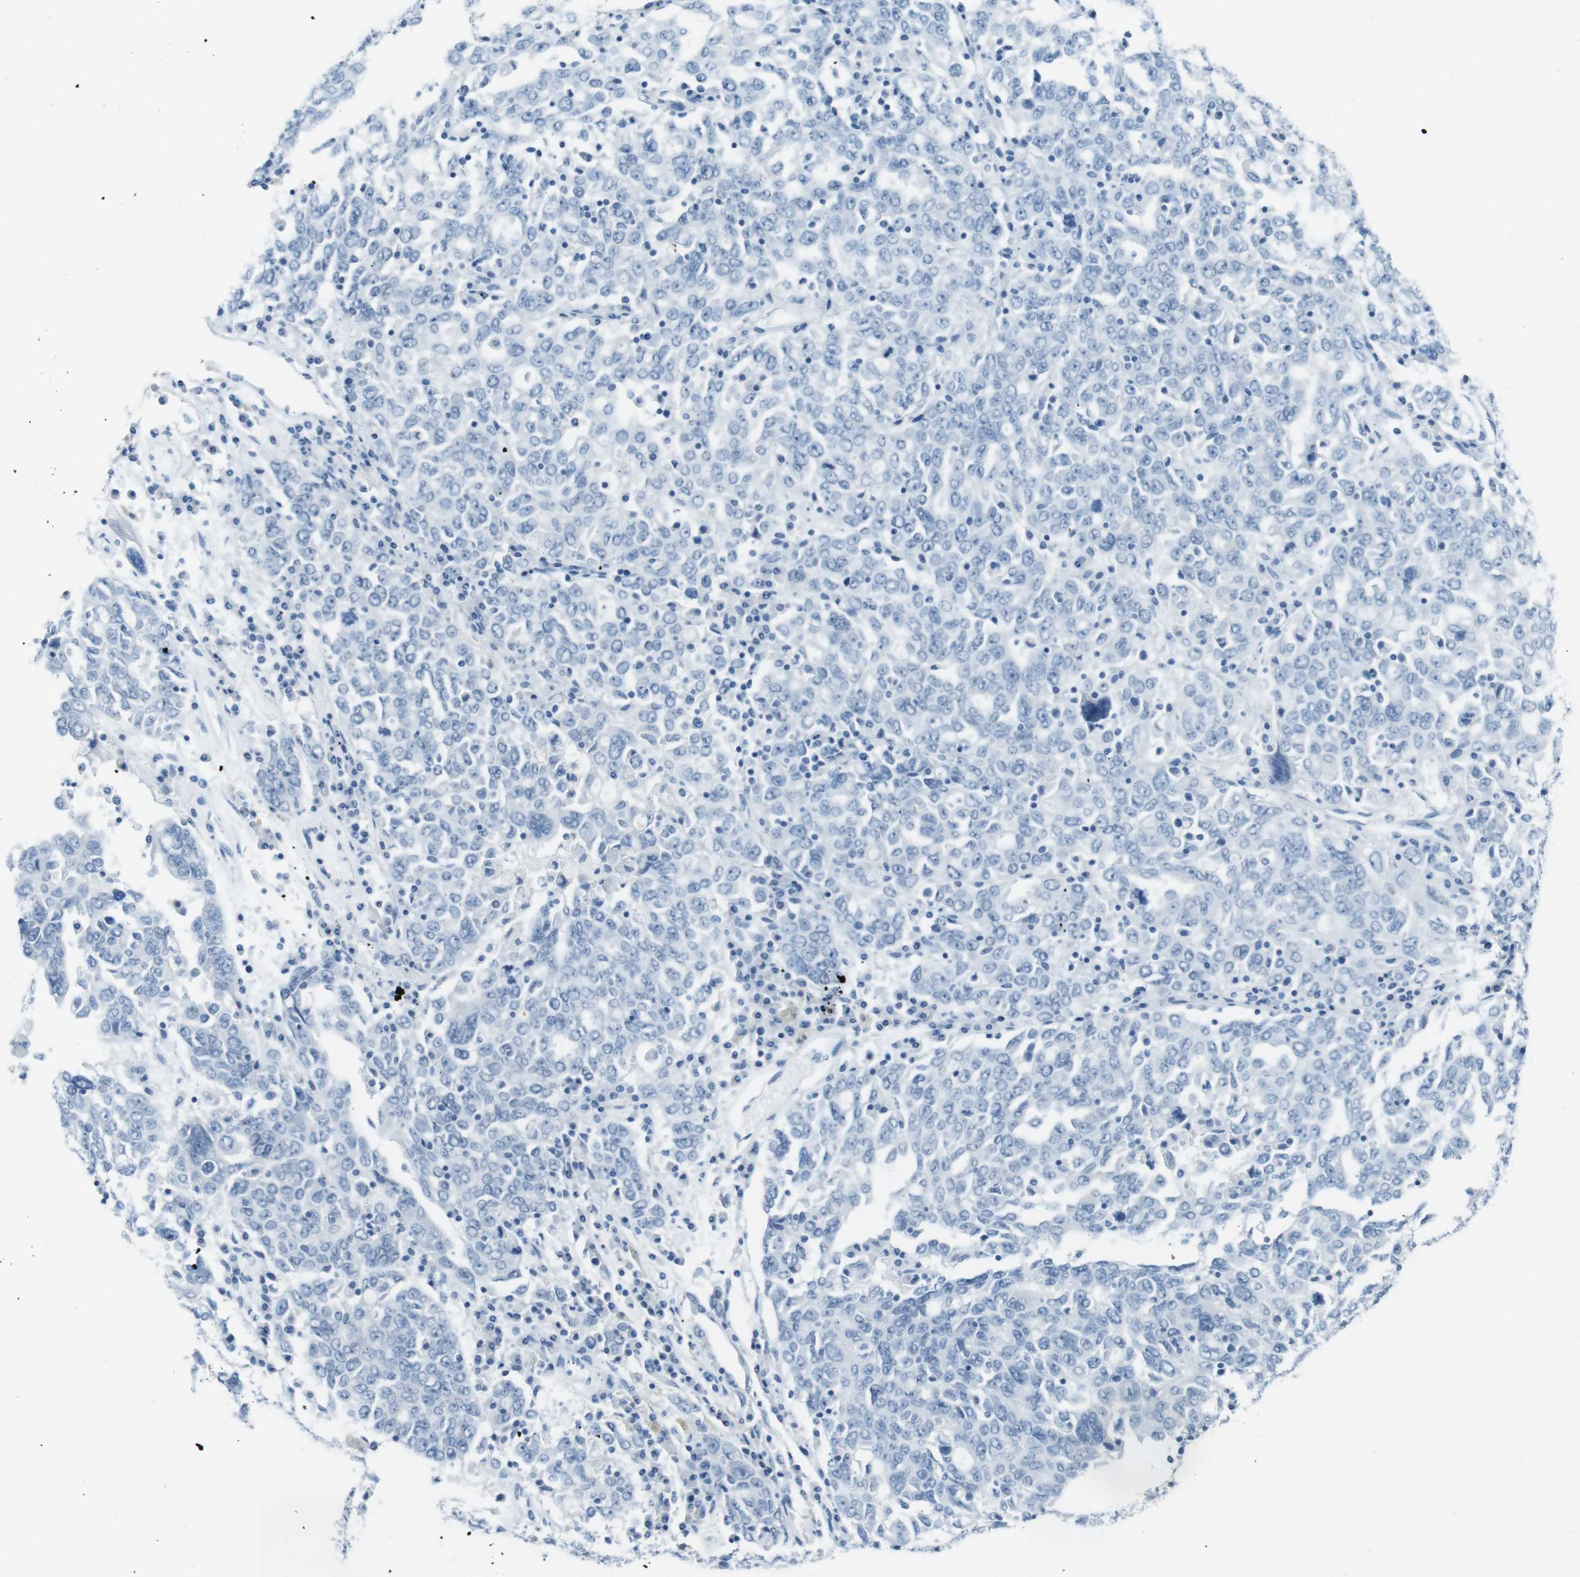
{"staining": {"intensity": "negative", "quantity": "none", "location": "none"}, "tissue": "ovarian cancer", "cell_type": "Tumor cells", "image_type": "cancer", "snomed": [{"axis": "morphology", "description": "Carcinoma, endometroid"}, {"axis": "topography", "description": "Ovary"}], "caption": "This is a histopathology image of immunohistochemistry (IHC) staining of ovarian endometroid carcinoma, which shows no positivity in tumor cells.", "gene": "TMEM207", "patient": {"sex": "female", "age": 62}}